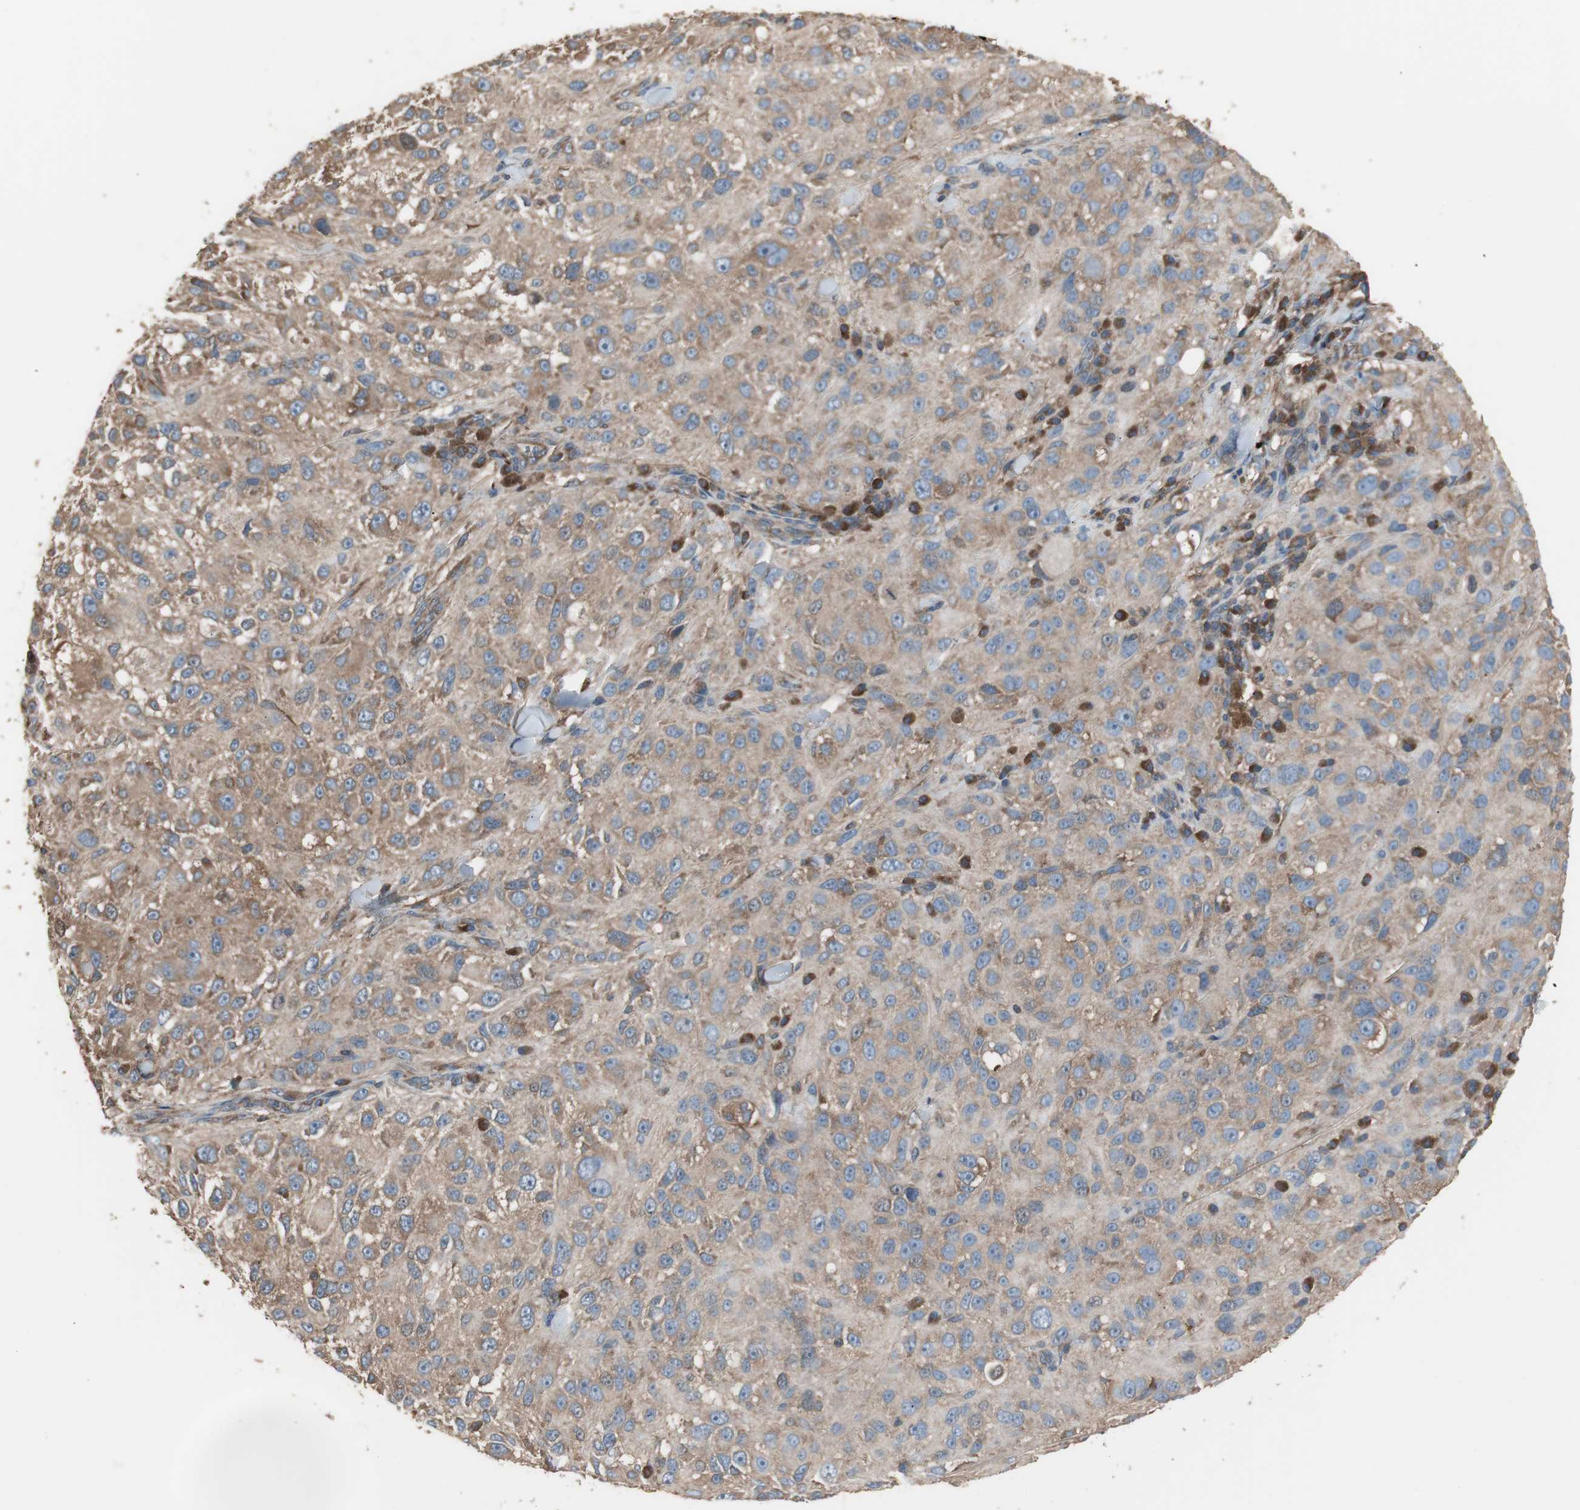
{"staining": {"intensity": "moderate", "quantity": ">75%", "location": "cytoplasmic/membranous"}, "tissue": "melanoma", "cell_type": "Tumor cells", "image_type": "cancer", "snomed": [{"axis": "morphology", "description": "Necrosis, NOS"}, {"axis": "morphology", "description": "Malignant melanoma, NOS"}, {"axis": "topography", "description": "Skin"}], "caption": "Malignant melanoma tissue exhibits moderate cytoplasmic/membranous positivity in approximately >75% of tumor cells, visualized by immunohistochemistry. Using DAB (3,3'-diaminobenzidine) (brown) and hematoxylin (blue) stains, captured at high magnification using brightfield microscopy.", "gene": "CAPNS1", "patient": {"sex": "female", "age": 87}}